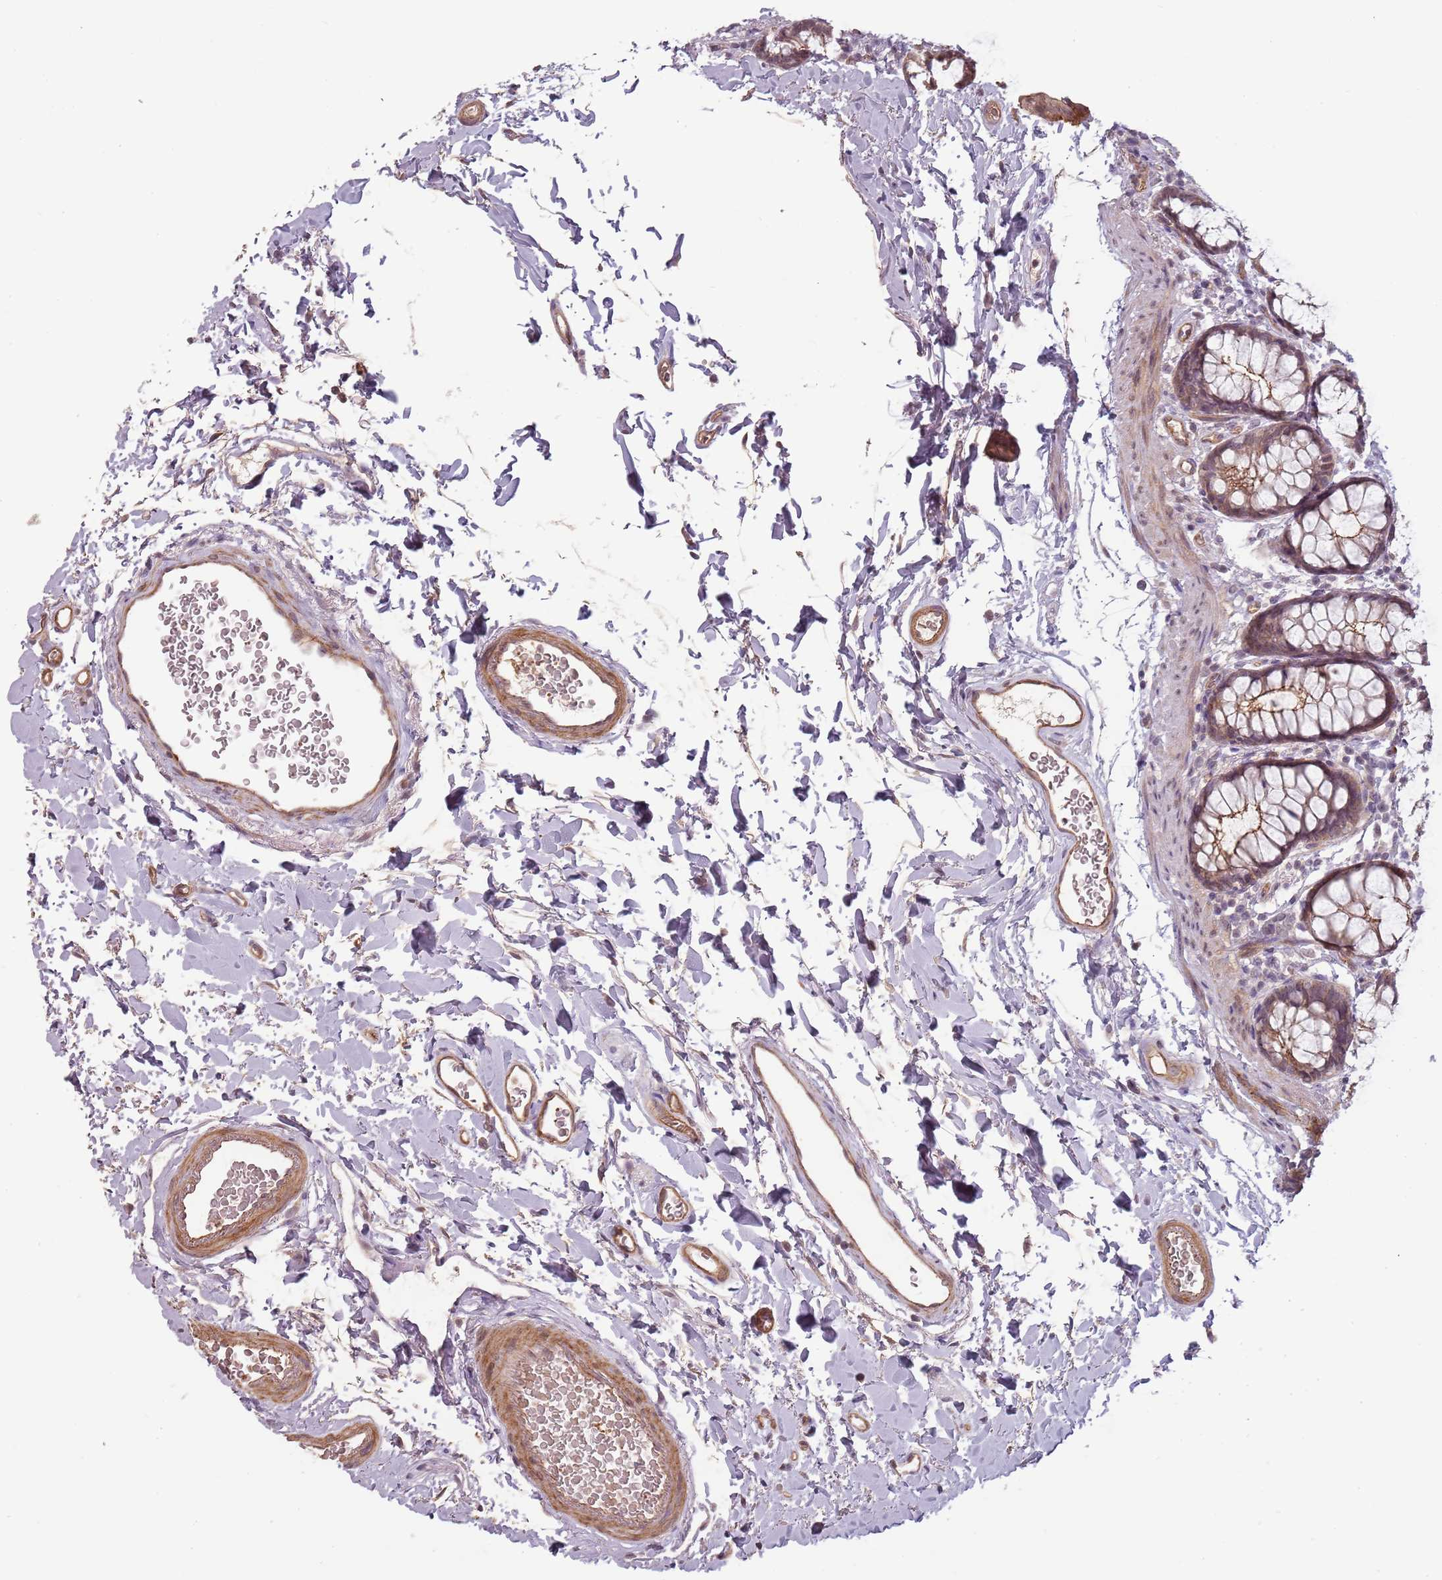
{"staining": {"intensity": "moderate", "quantity": ">75%", "location": "cytoplasmic/membranous"}, "tissue": "rectum", "cell_type": "Glandular cells", "image_type": "normal", "snomed": [{"axis": "morphology", "description": "Normal tissue, NOS"}, {"axis": "topography", "description": "Rectum"}], "caption": "DAB immunohistochemical staining of benign rectum displays moderate cytoplasmic/membranous protein positivity in approximately >75% of glandular cells. (IHC, brightfield microscopy, high magnification).", "gene": "PPP1R14C", "patient": {"sex": "female", "age": 65}}